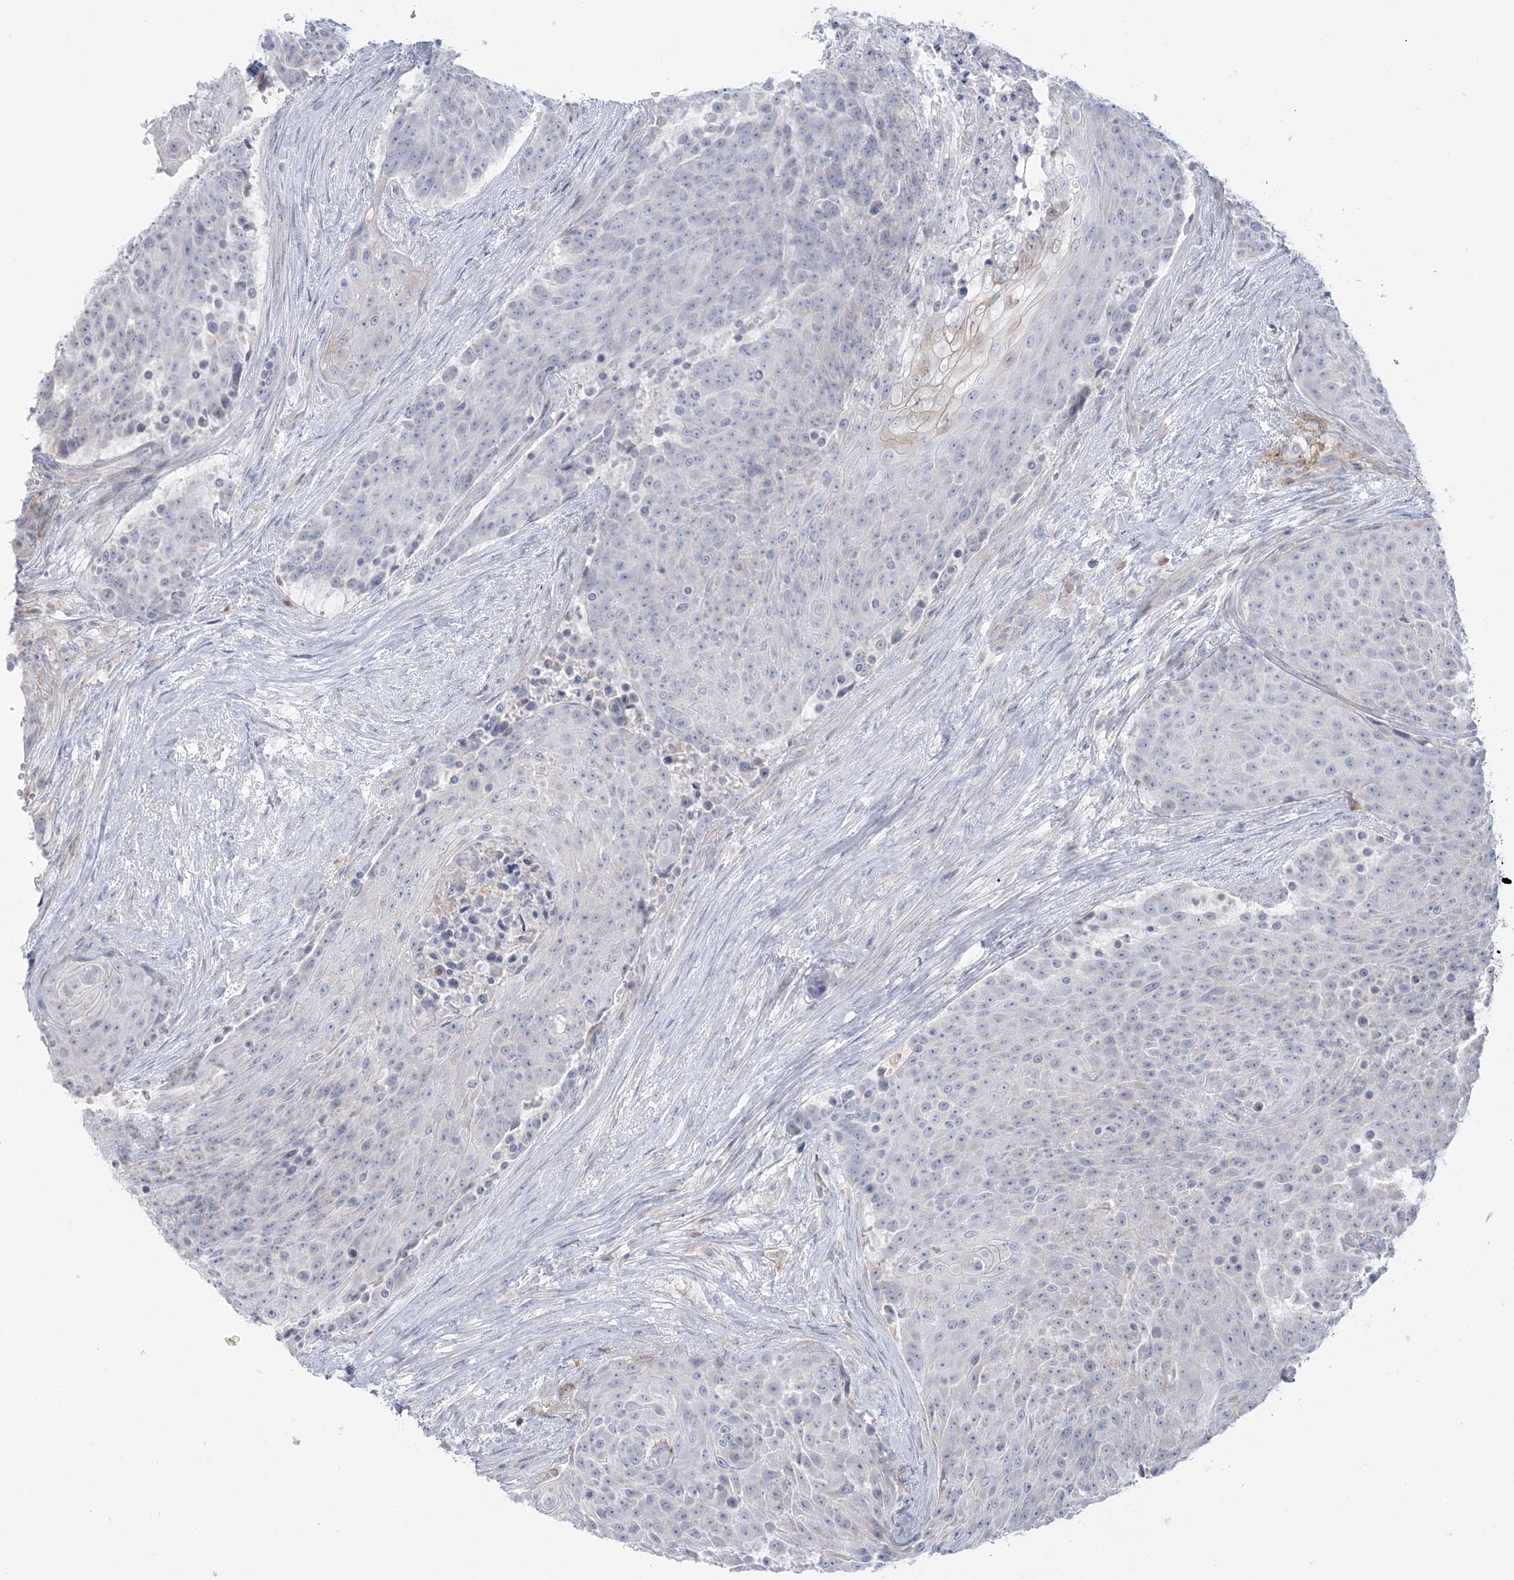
{"staining": {"intensity": "negative", "quantity": "none", "location": "none"}, "tissue": "urothelial cancer", "cell_type": "Tumor cells", "image_type": "cancer", "snomed": [{"axis": "morphology", "description": "Urothelial carcinoma, High grade"}, {"axis": "topography", "description": "Urinary bladder"}], "caption": "Immunohistochemistry micrograph of neoplastic tissue: human urothelial cancer stained with DAB (3,3'-diaminobenzidine) shows no significant protein positivity in tumor cells.", "gene": "HAAO", "patient": {"sex": "female", "age": 63}}